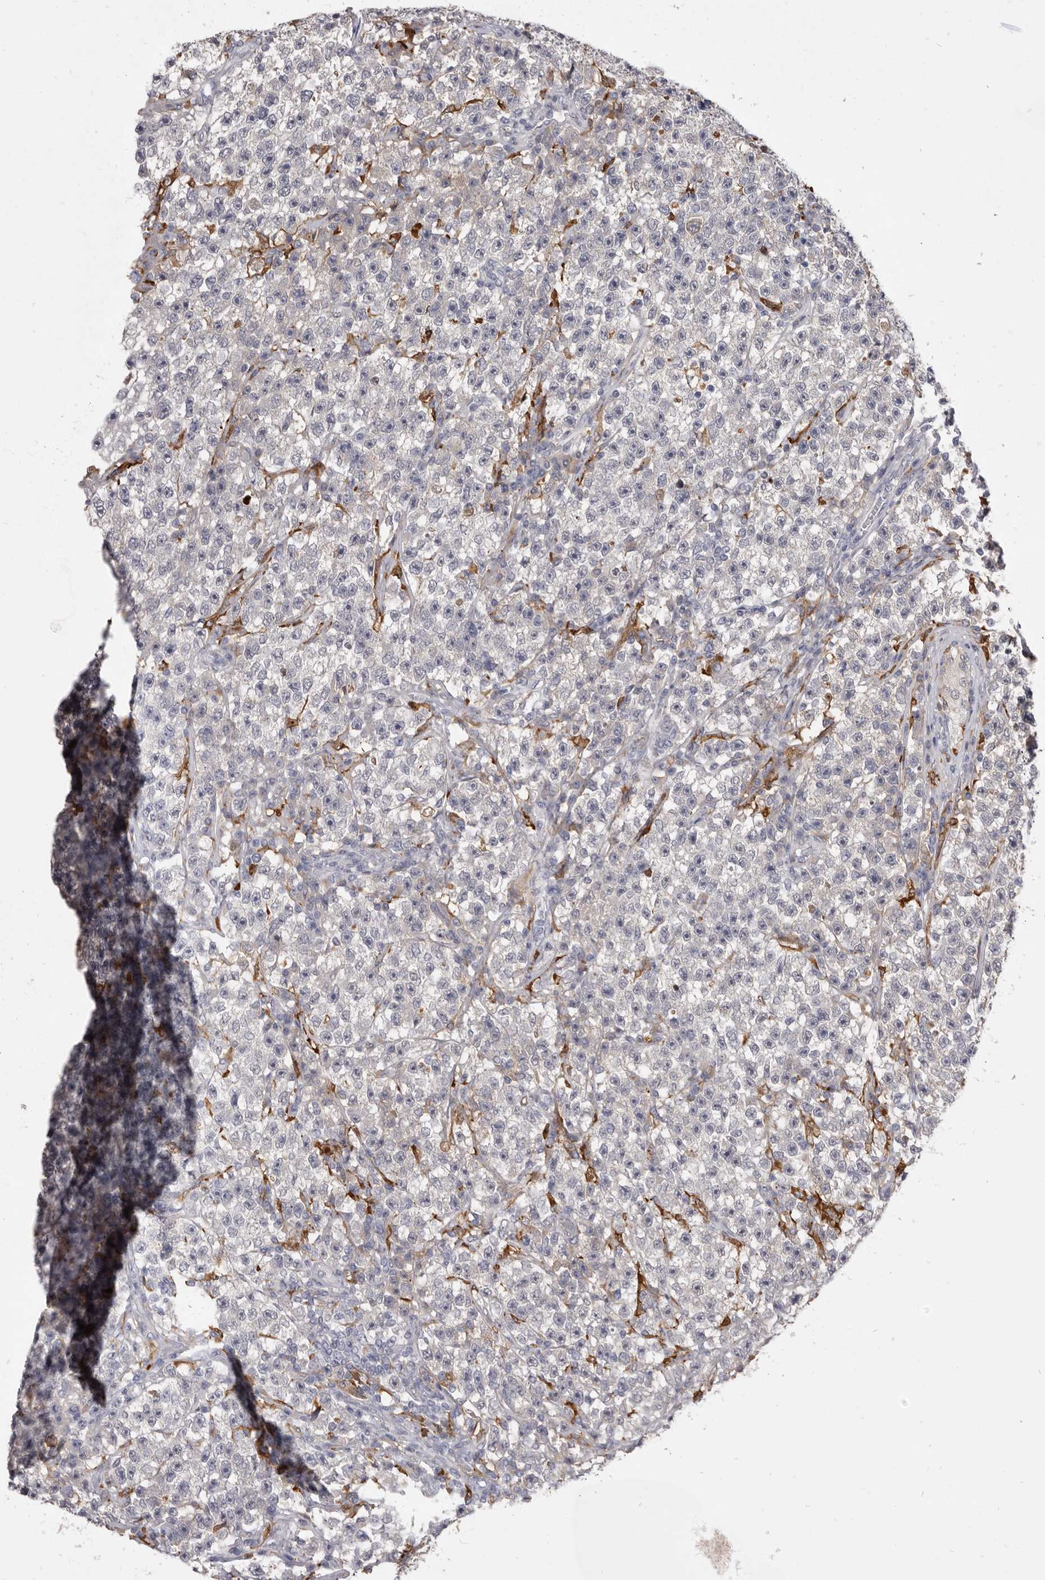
{"staining": {"intensity": "negative", "quantity": "none", "location": "none"}, "tissue": "testis cancer", "cell_type": "Tumor cells", "image_type": "cancer", "snomed": [{"axis": "morphology", "description": "Seminoma, NOS"}, {"axis": "topography", "description": "Testis"}], "caption": "Protein analysis of testis cancer (seminoma) shows no significant expression in tumor cells. (DAB immunohistochemistry (IHC) visualized using brightfield microscopy, high magnification).", "gene": "VPS45", "patient": {"sex": "male", "age": 22}}